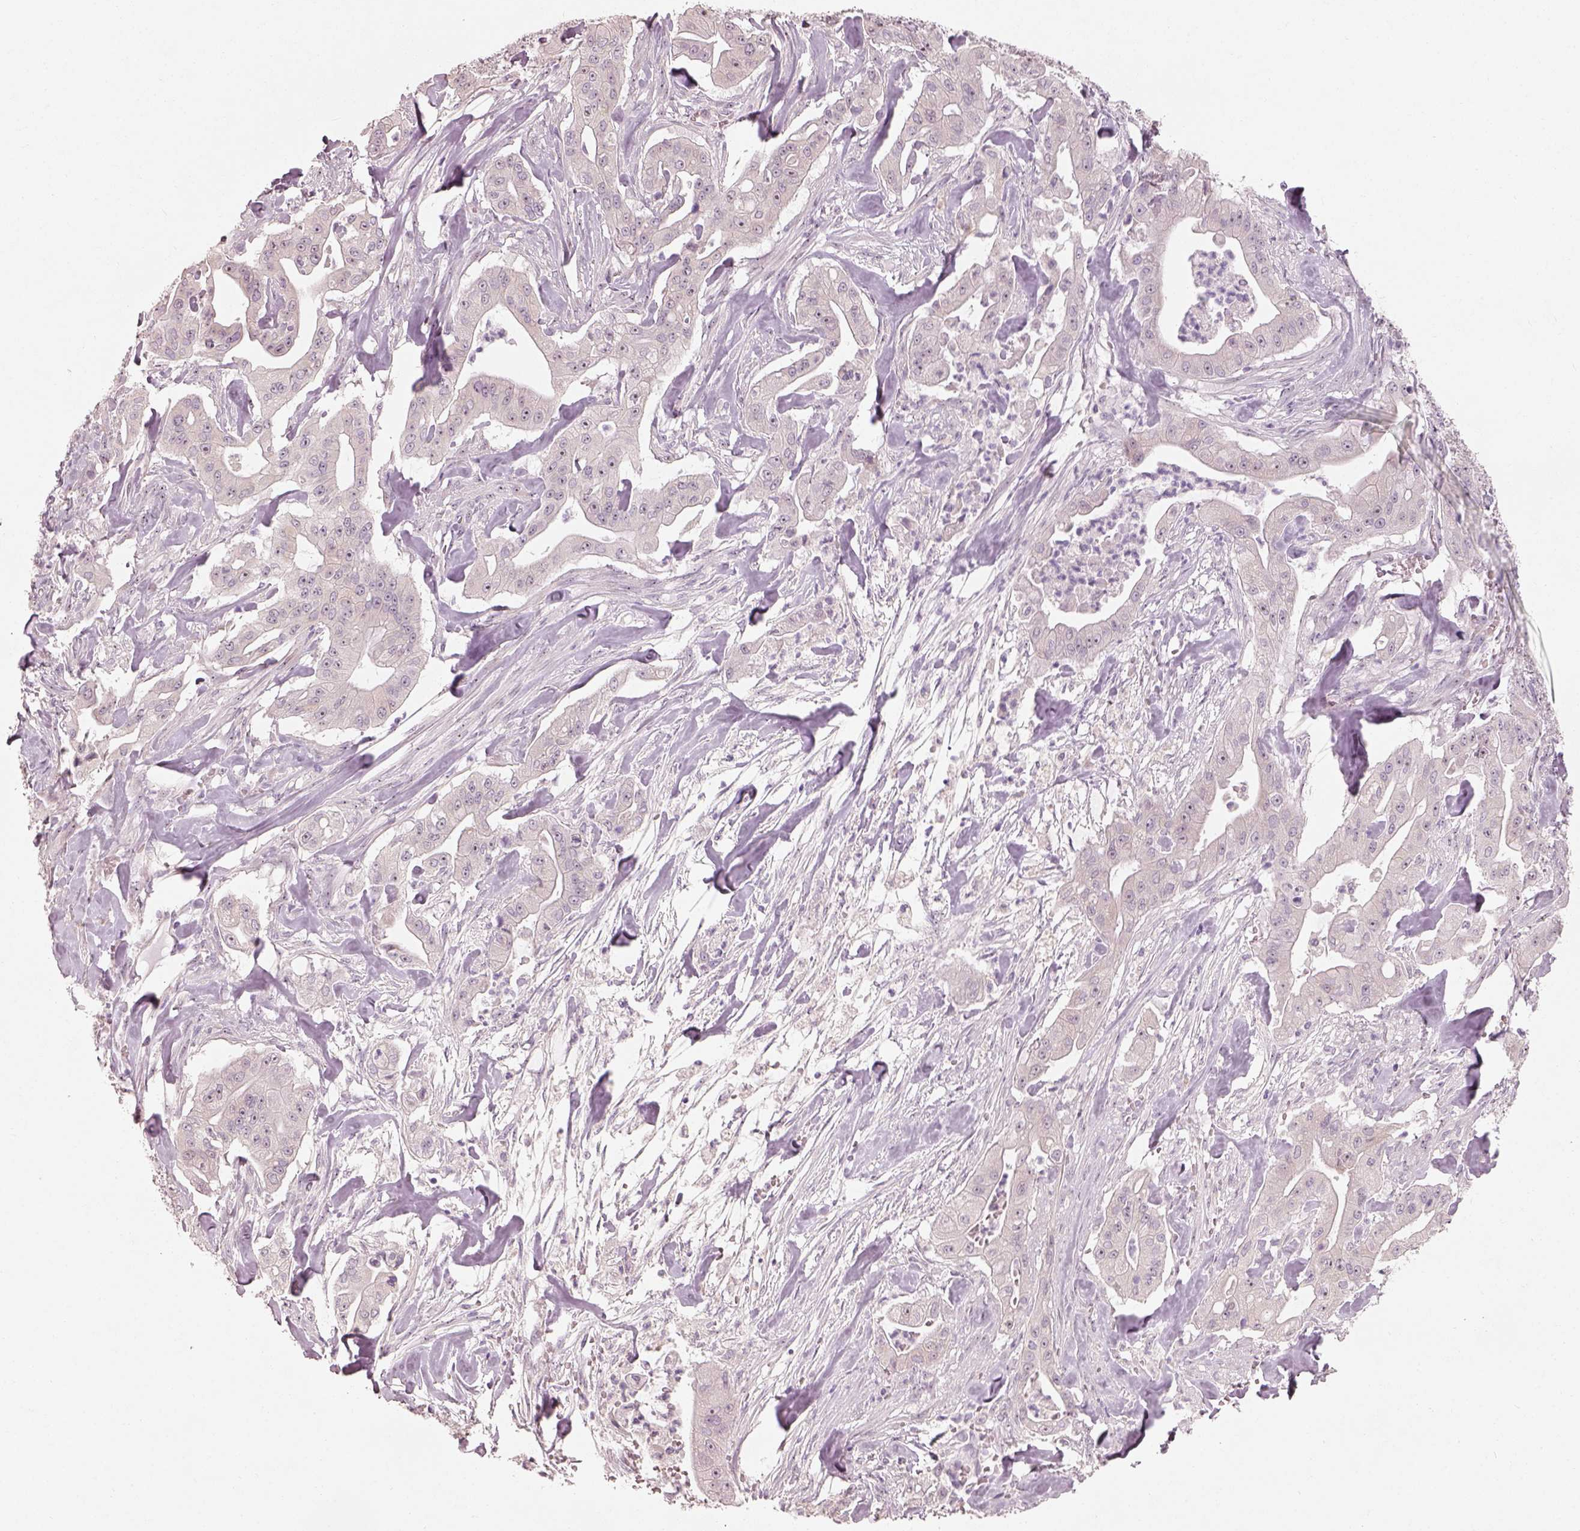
{"staining": {"intensity": "negative", "quantity": "none", "location": "none"}, "tissue": "pancreatic cancer", "cell_type": "Tumor cells", "image_type": "cancer", "snomed": [{"axis": "morphology", "description": "Normal tissue, NOS"}, {"axis": "morphology", "description": "Inflammation, NOS"}, {"axis": "morphology", "description": "Adenocarcinoma, NOS"}, {"axis": "topography", "description": "Pancreas"}], "caption": "Protein analysis of pancreatic cancer shows no significant positivity in tumor cells.", "gene": "CDS1", "patient": {"sex": "male", "age": 57}}